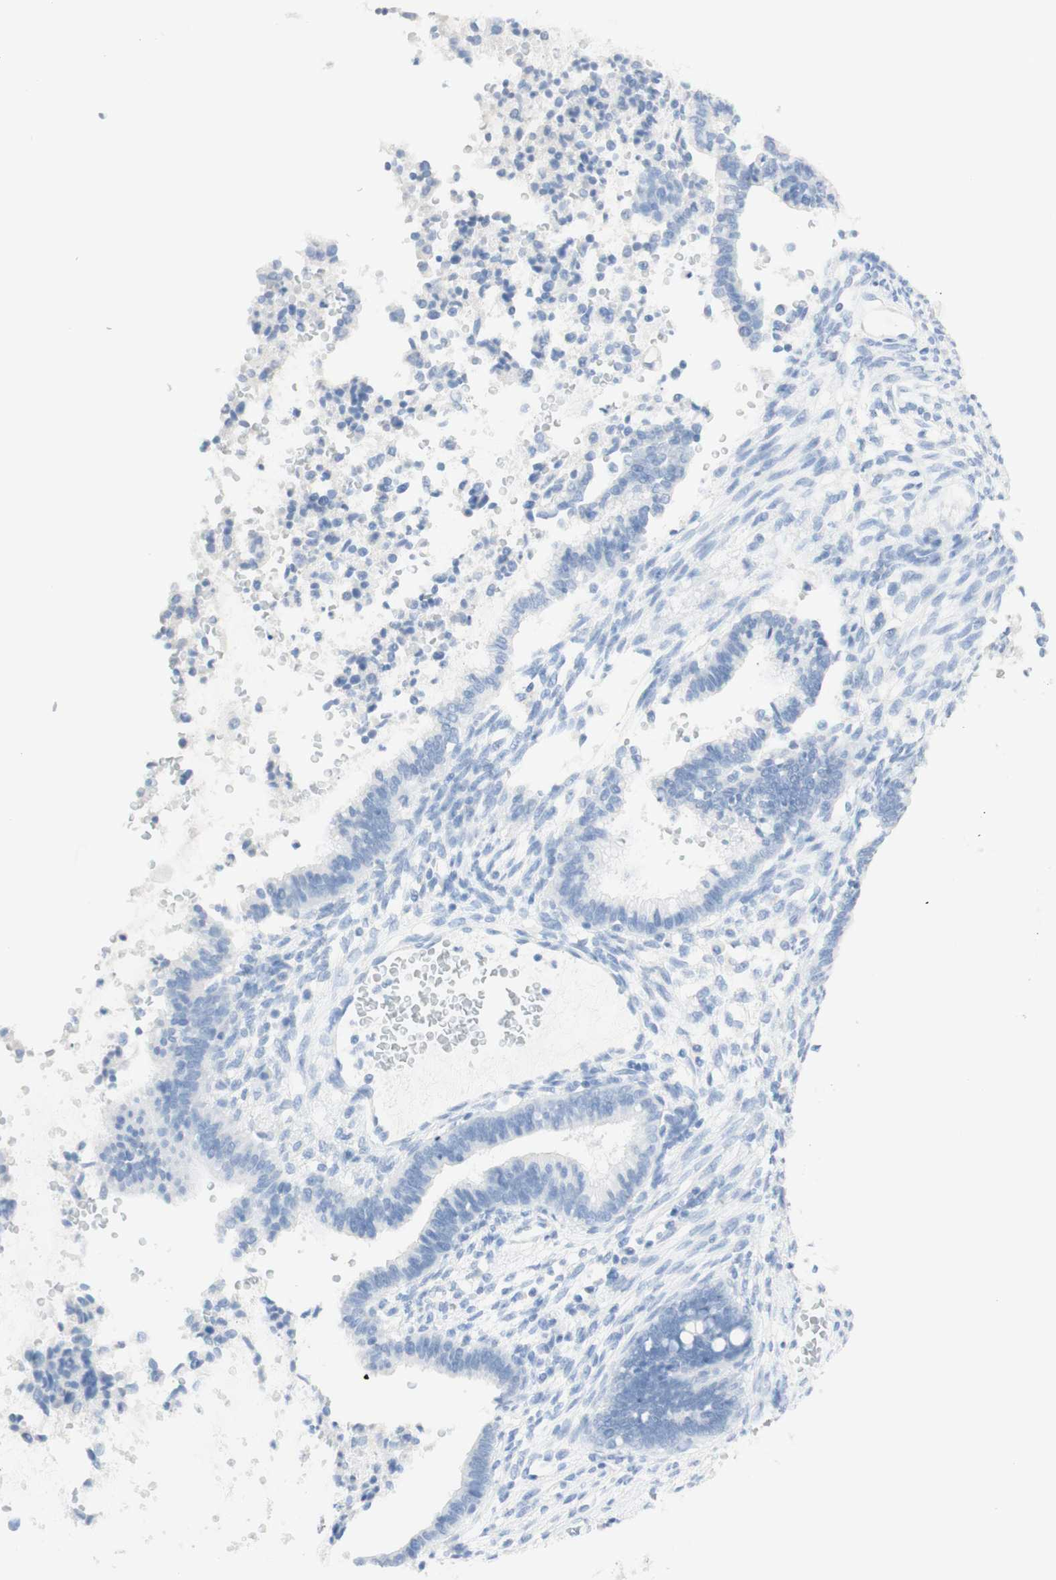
{"staining": {"intensity": "negative", "quantity": "none", "location": "none"}, "tissue": "cervical cancer", "cell_type": "Tumor cells", "image_type": "cancer", "snomed": [{"axis": "morphology", "description": "Adenocarcinoma, NOS"}, {"axis": "topography", "description": "Cervix"}], "caption": "Immunohistochemical staining of human cervical adenocarcinoma exhibits no significant staining in tumor cells.", "gene": "TPO", "patient": {"sex": "female", "age": 44}}